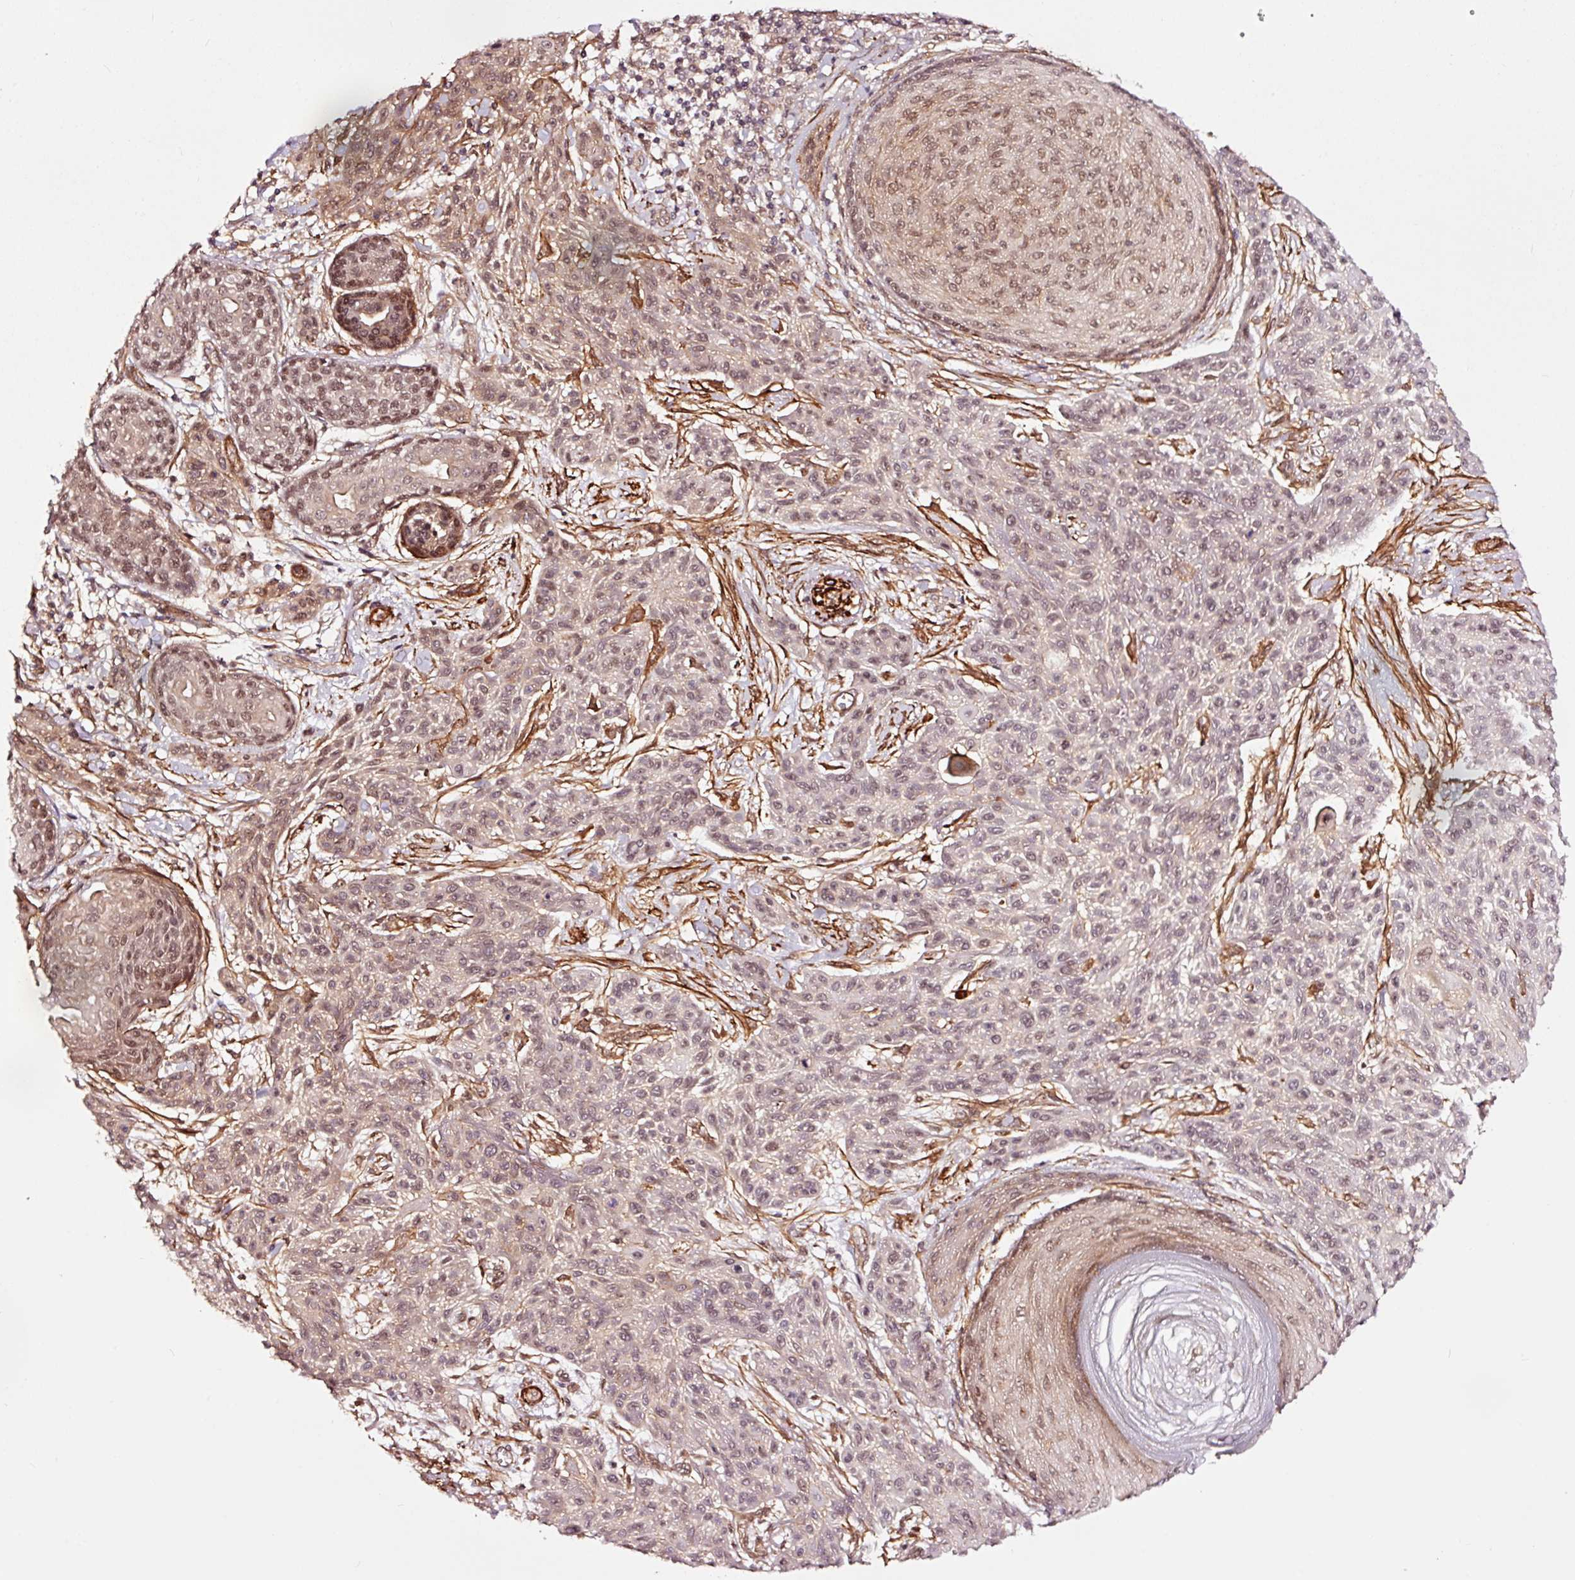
{"staining": {"intensity": "weak", "quantity": "25%-75%", "location": "nuclear"}, "tissue": "skin cancer", "cell_type": "Tumor cells", "image_type": "cancer", "snomed": [{"axis": "morphology", "description": "Squamous cell carcinoma, NOS"}, {"axis": "topography", "description": "Skin"}], "caption": "Immunohistochemistry photomicrograph of neoplastic tissue: skin squamous cell carcinoma stained using immunohistochemistry exhibits low levels of weak protein expression localized specifically in the nuclear of tumor cells, appearing as a nuclear brown color.", "gene": "TPM1", "patient": {"sex": "male", "age": 86}}